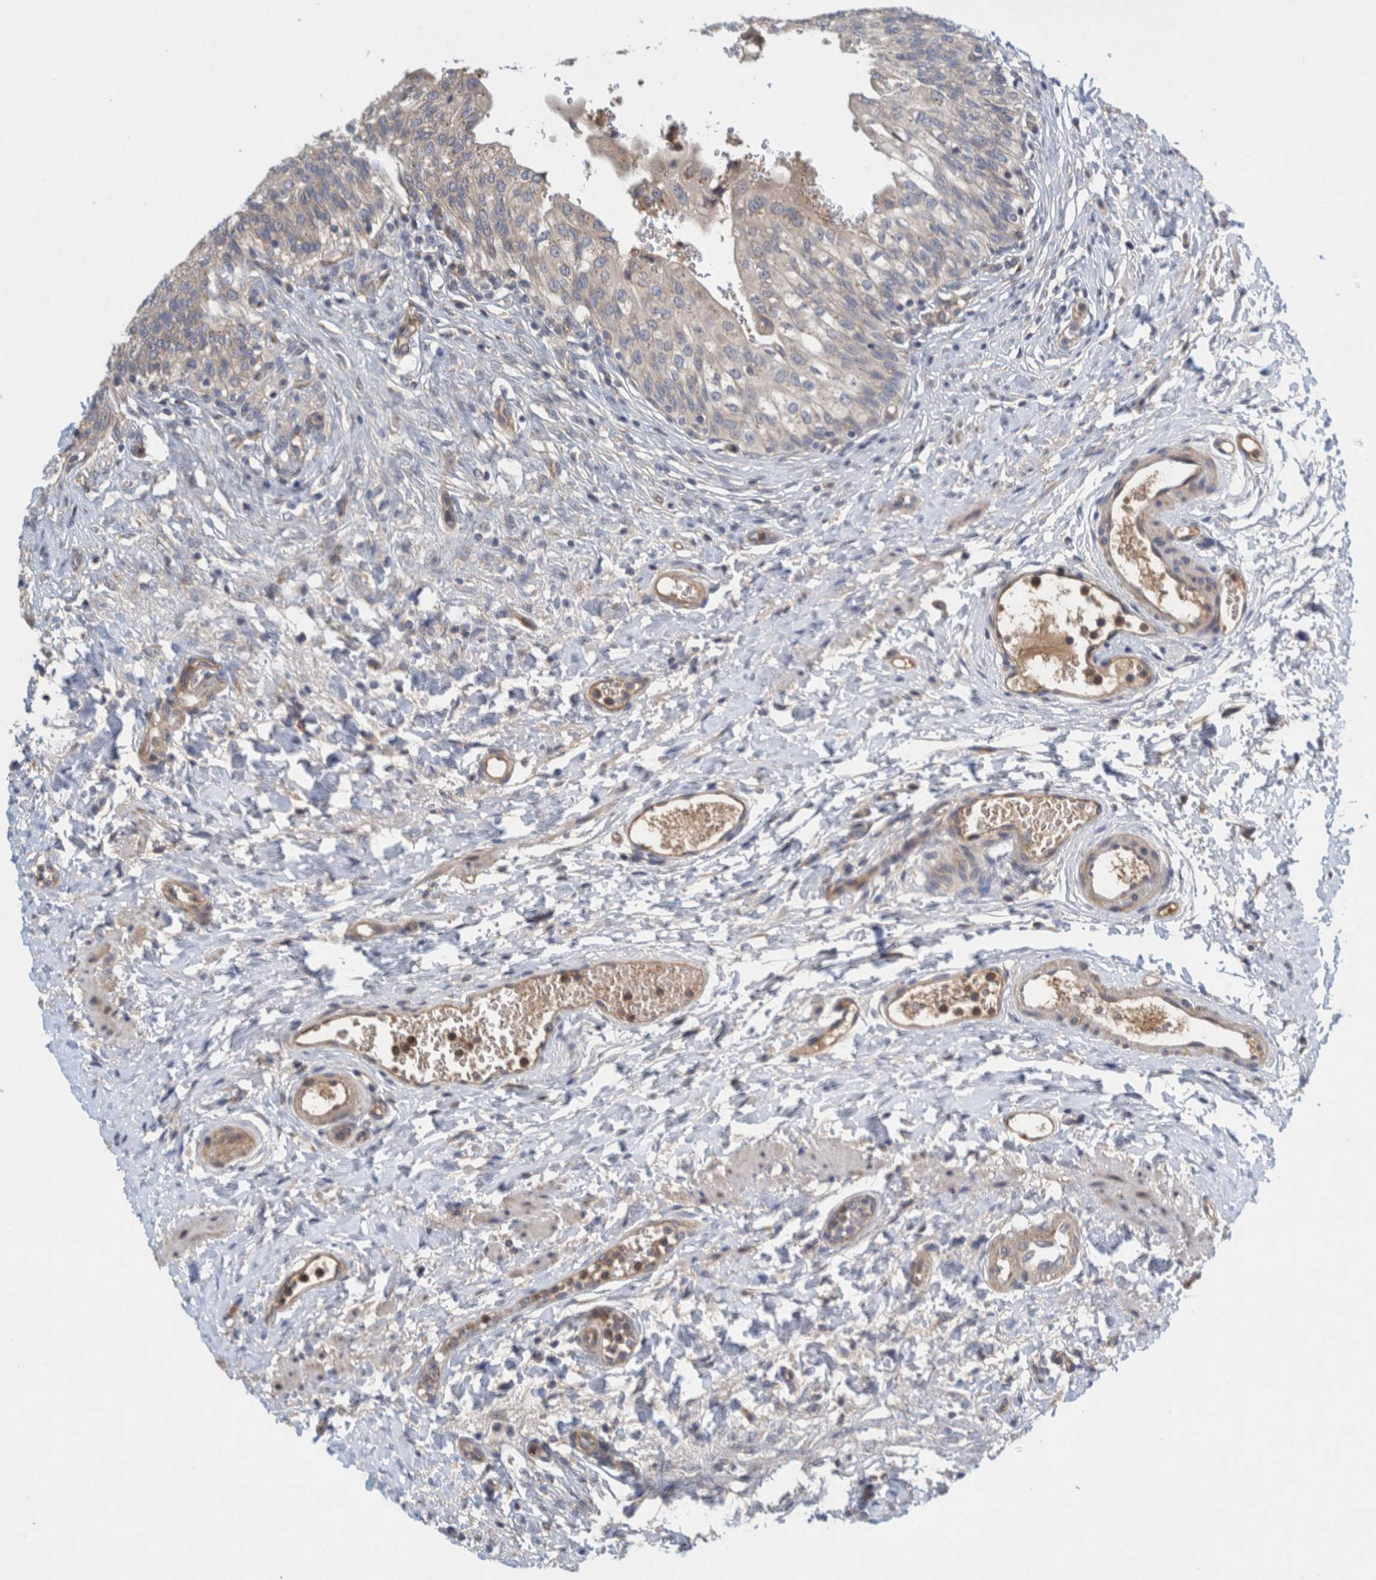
{"staining": {"intensity": "weak", "quantity": "25%-75%", "location": "cytoplasmic/membranous"}, "tissue": "urinary bladder", "cell_type": "Urothelial cells", "image_type": "normal", "snomed": [{"axis": "morphology", "description": "Urothelial carcinoma, High grade"}, {"axis": "topography", "description": "Urinary bladder"}], "caption": "High-power microscopy captured an immunohistochemistry (IHC) histopathology image of benign urinary bladder, revealing weak cytoplasmic/membranous positivity in approximately 25%-75% of urothelial cells. The staining is performed using DAB brown chromogen to label protein expression. The nuclei are counter-stained blue using hematoxylin.", "gene": "ZNF324B", "patient": {"sex": "male", "age": 46}}